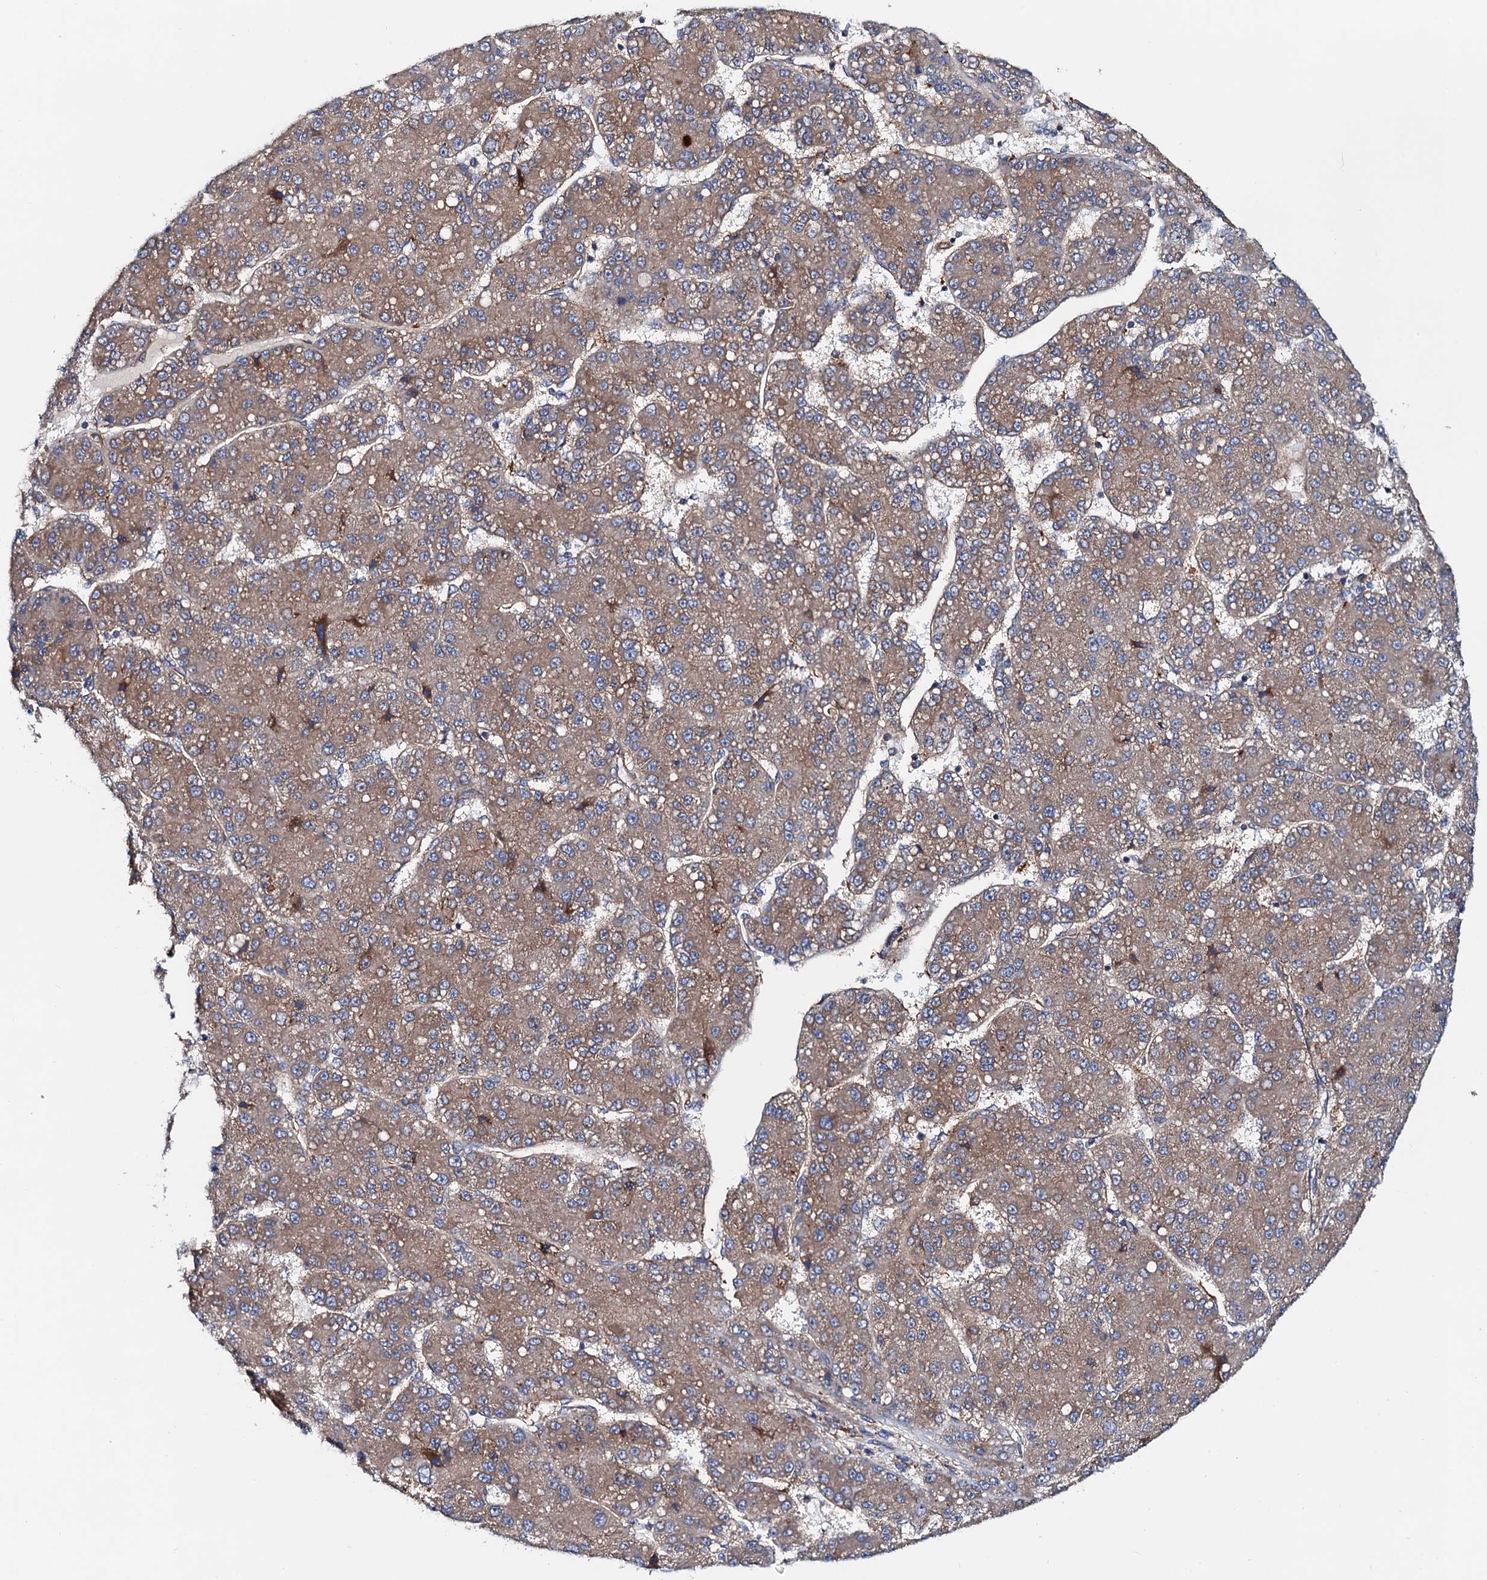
{"staining": {"intensity": "weak", "quantity": ">75%", "location": "cytoplasmic/membranous"}, "tissue": "liver cancer", "cell_type": "Tumor cells", "image_type": "cancer", "snomed": [{"axis": "morphology", "description": "Carcinoma, Hepatocellular, NOS"}, {"axis": "topography", "description": "Liver"}], "caption": "Immunohistochemical staining of liver hepatocellular carcinoma displays low levels of weak cytoplasmic/membranous positivity in approximately >75% of tumor cells. Immunohistochemistry stains the protein of interest in brown and the nuclei are stained blue.", "gene": "MRPL48", "patient": {"sex": "male", "age": 67}}